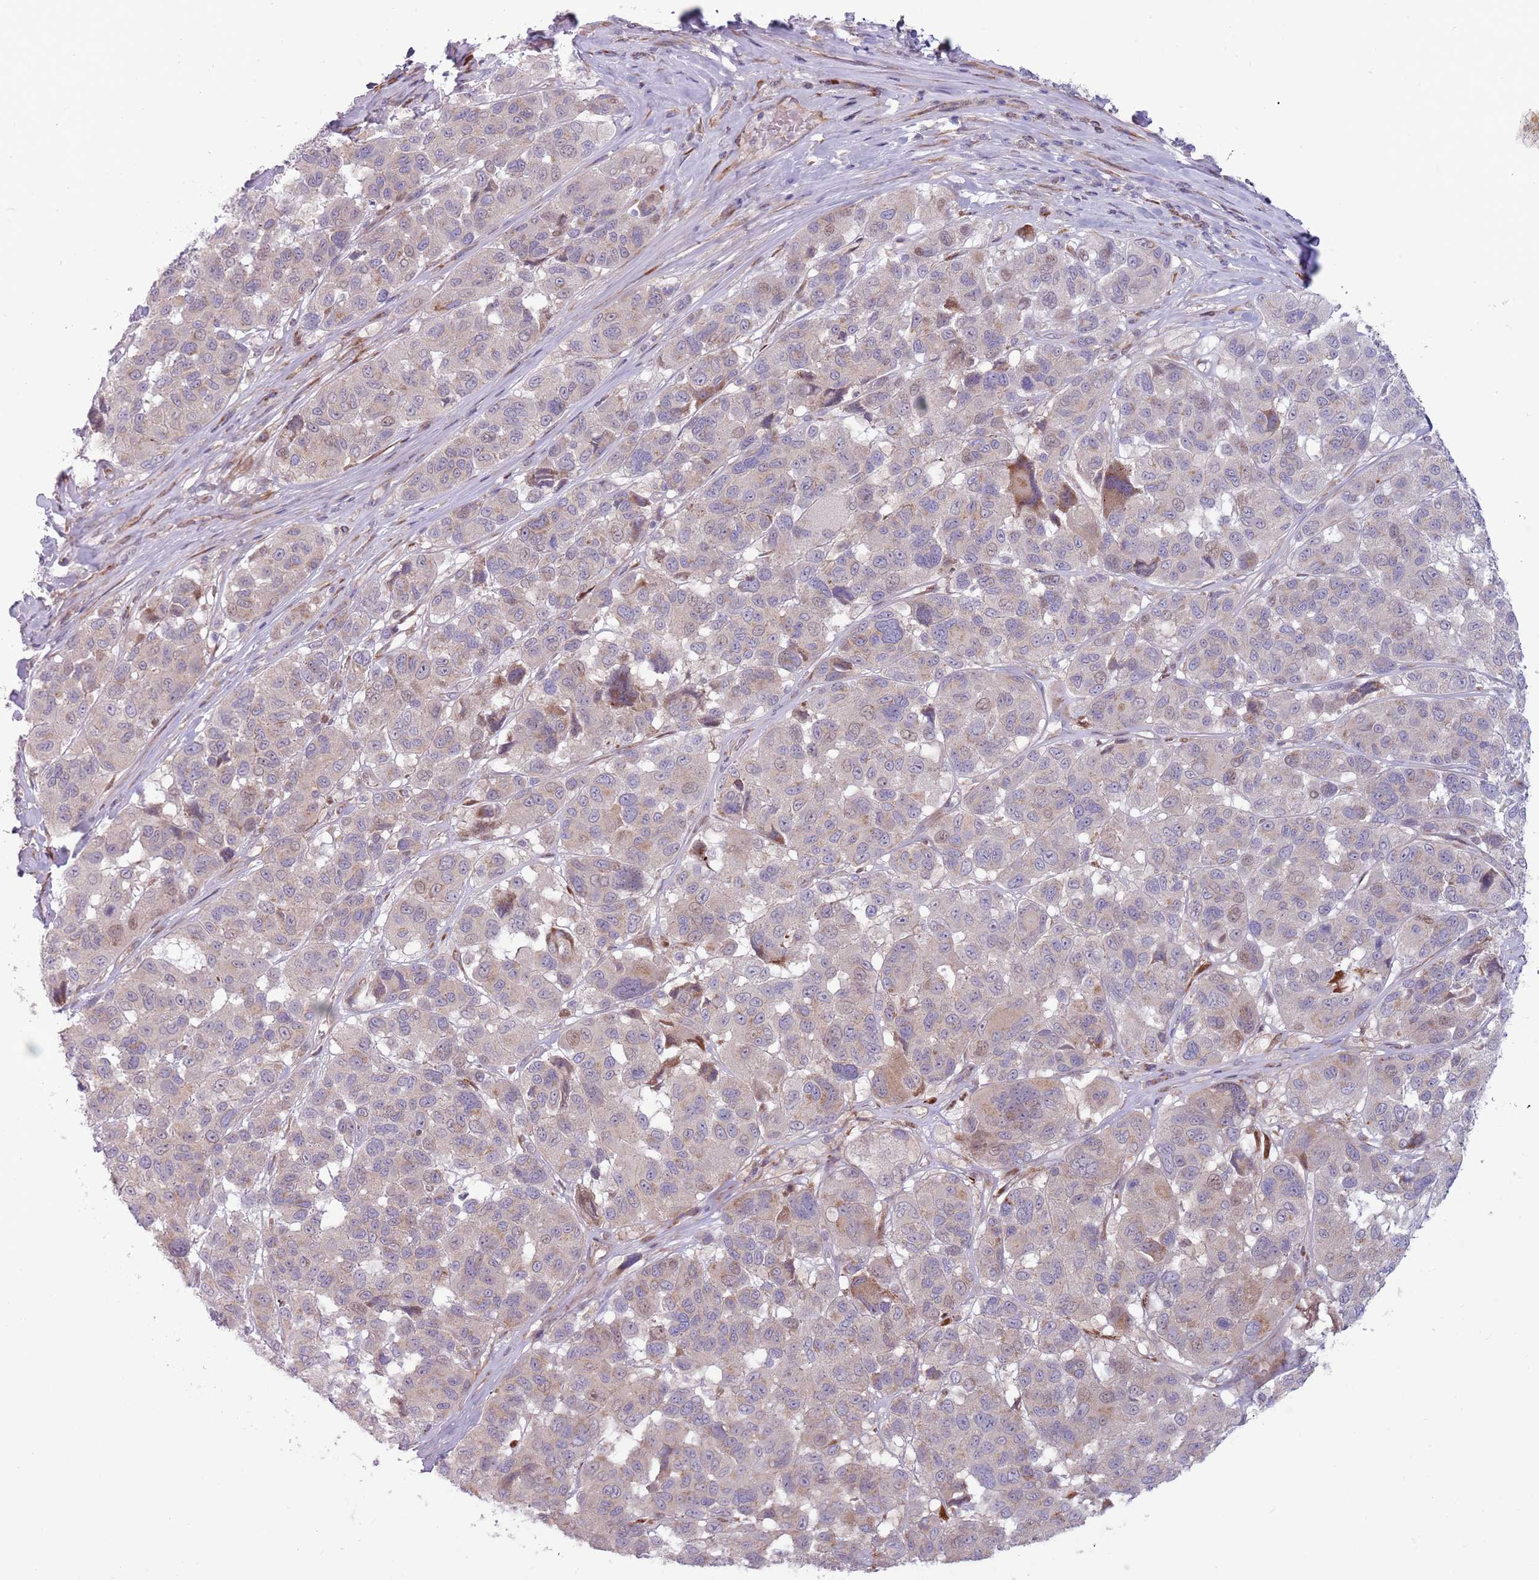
{"staining": {"intensity": "weak", "quantity": "<25%", "location": "cytoplasmic/membranous"}, "tissue": "melanoma", "cell_type": "Tumor cells", "image_type": "cancer", "snomed": [{"axis": "morphology", "description": "Malignant melanoma, NOS"}, {"axis": "topography", "description": "Skin"}], "caption": "DAB immunohistochemical staining of human malignant melanoma demonstrates no significant positivity in tumor cells.", "gene": "CCDC150", "patient": {"sex": "female", "age": 66}}